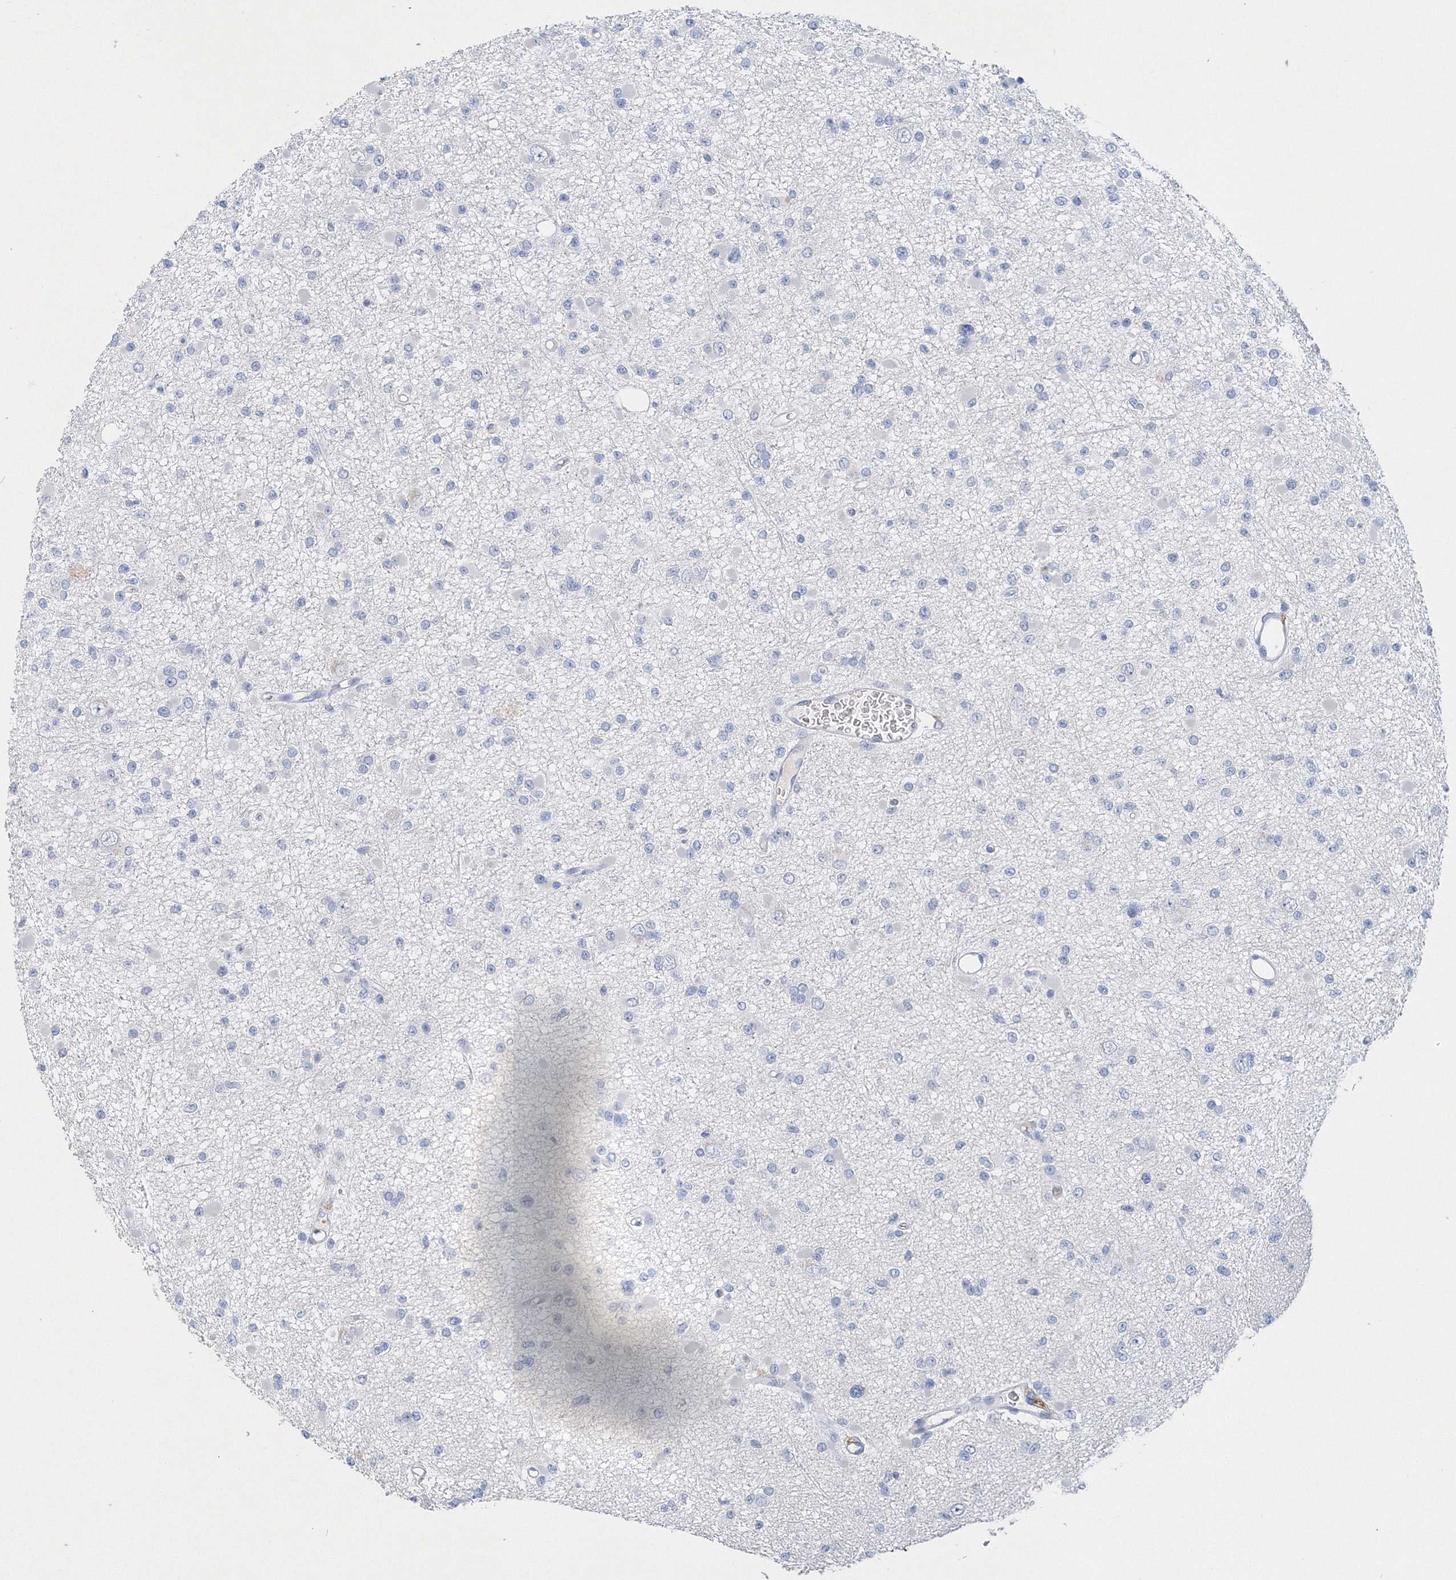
{"staining": {"intensity": "negative", "quantity": "none", "location": "none"}, "tissue": "glioma", "cell_type": "Tumor cells", "image_type": "cancer", "snomed": [{"axis": "morphology", "description": "Glioma, malignant, Low grade"}, {"axis": "topography", "description": "Brain"}], "caption": "This is an IHC histopathology image of malignant low-grade glioma. There is no staining in tumor cells.", "gene": "OSBPL6", "patient": {"sex": "female", "age": 22}}